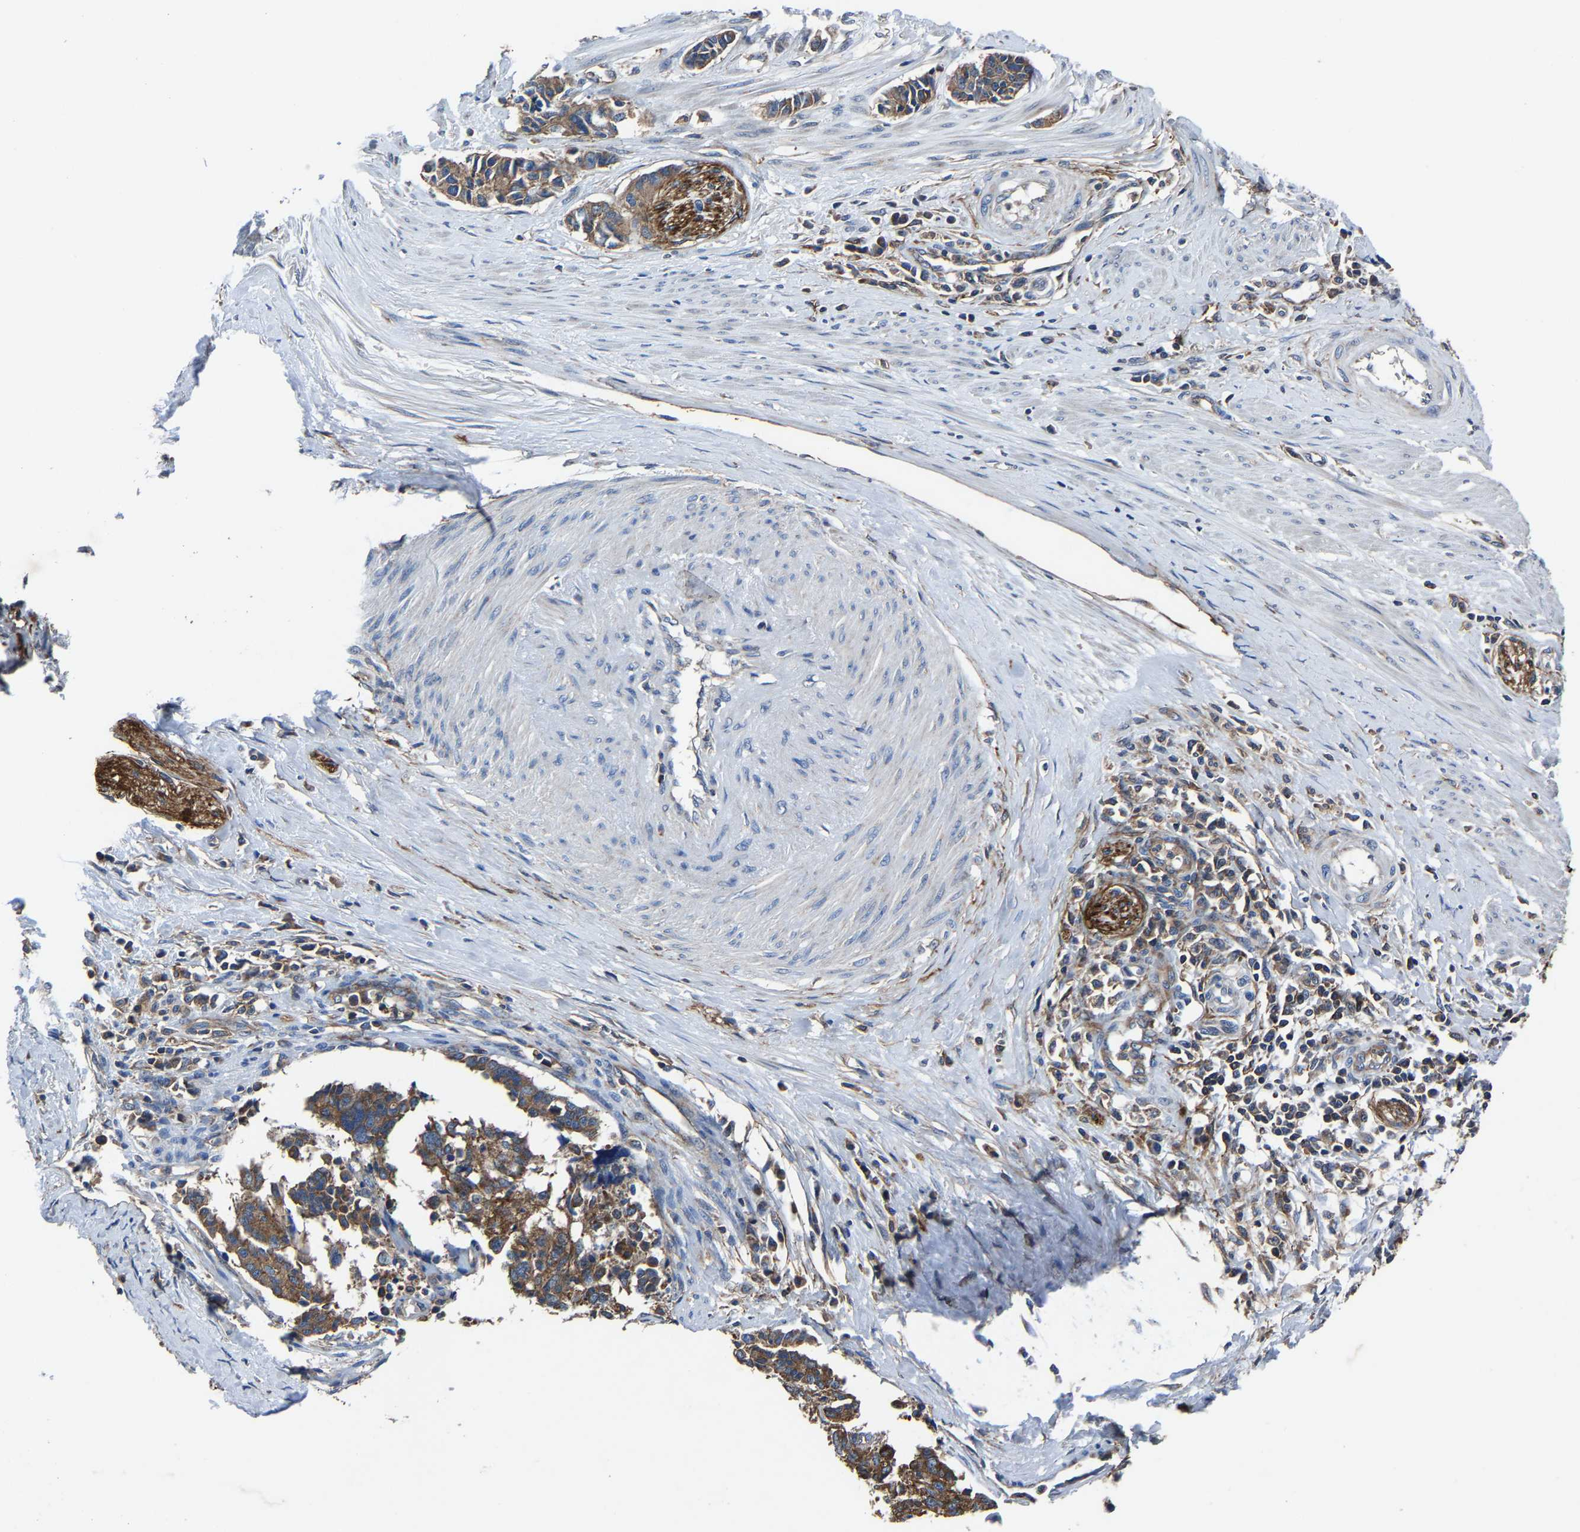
{"staining": {"intensity": "moderate", "quantity": ">75%", "location": "cytoplasmic/membranous"}, "tissue": "cervical cancer", "cell_type": "Tumor cells", "image_type": "cancer", "snomed": [{"axis": "morphology", "description": "Squamous cell carcinoma, NOS"}, {"axis": "topography", "description": "Cervix"}], "caption": "The photomicrograph shows immunohistochemical staining of cervical cancer. There is moderate cytoplasmic/membranous staining is identified in approximately >75% of tumor cells.", "gene": "KIAA1958", "patient": {"sex": "female", "age": 35}}